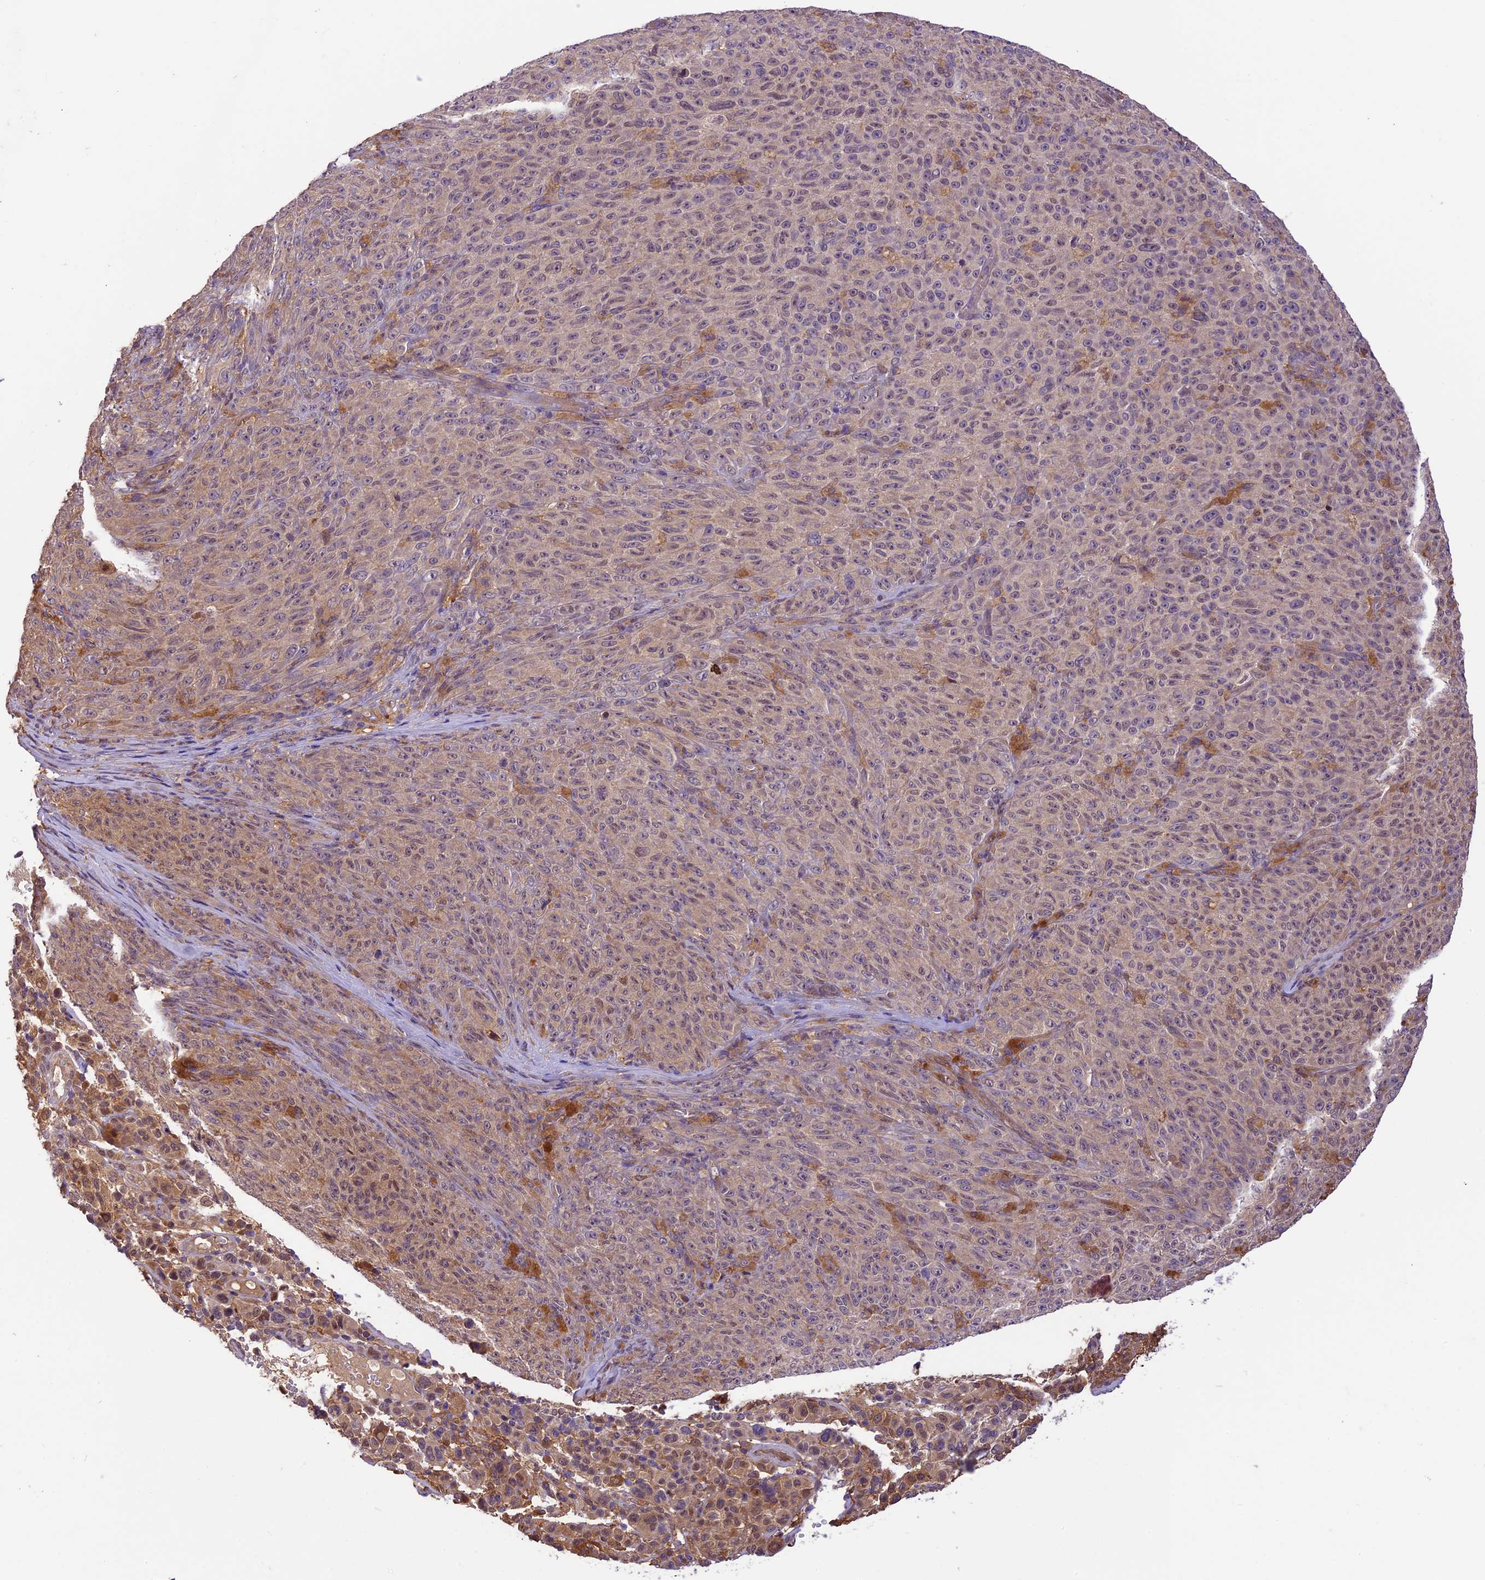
{"staining": {"intensity": "weak", "quantity": "25%-75%", "location": "cytoplasmic/membranous"}, "tissue": "melanoma", "cell_type": "Tumor cells", "image_type": "cancer", "snomed": [{"axis": "morphology", "description": "Malignant melanoma, NOS"}, {"axis": "topography", "description": "Skin"}], "caption": "Protein expression analysis of melanoma shows weak cytoplasmic/membranous expression in approximately 25%-75% of tumor cells. Nuclei are stained in blue.", "gene": "NEK8", "patient": {"sex": "female", "age": 82}}